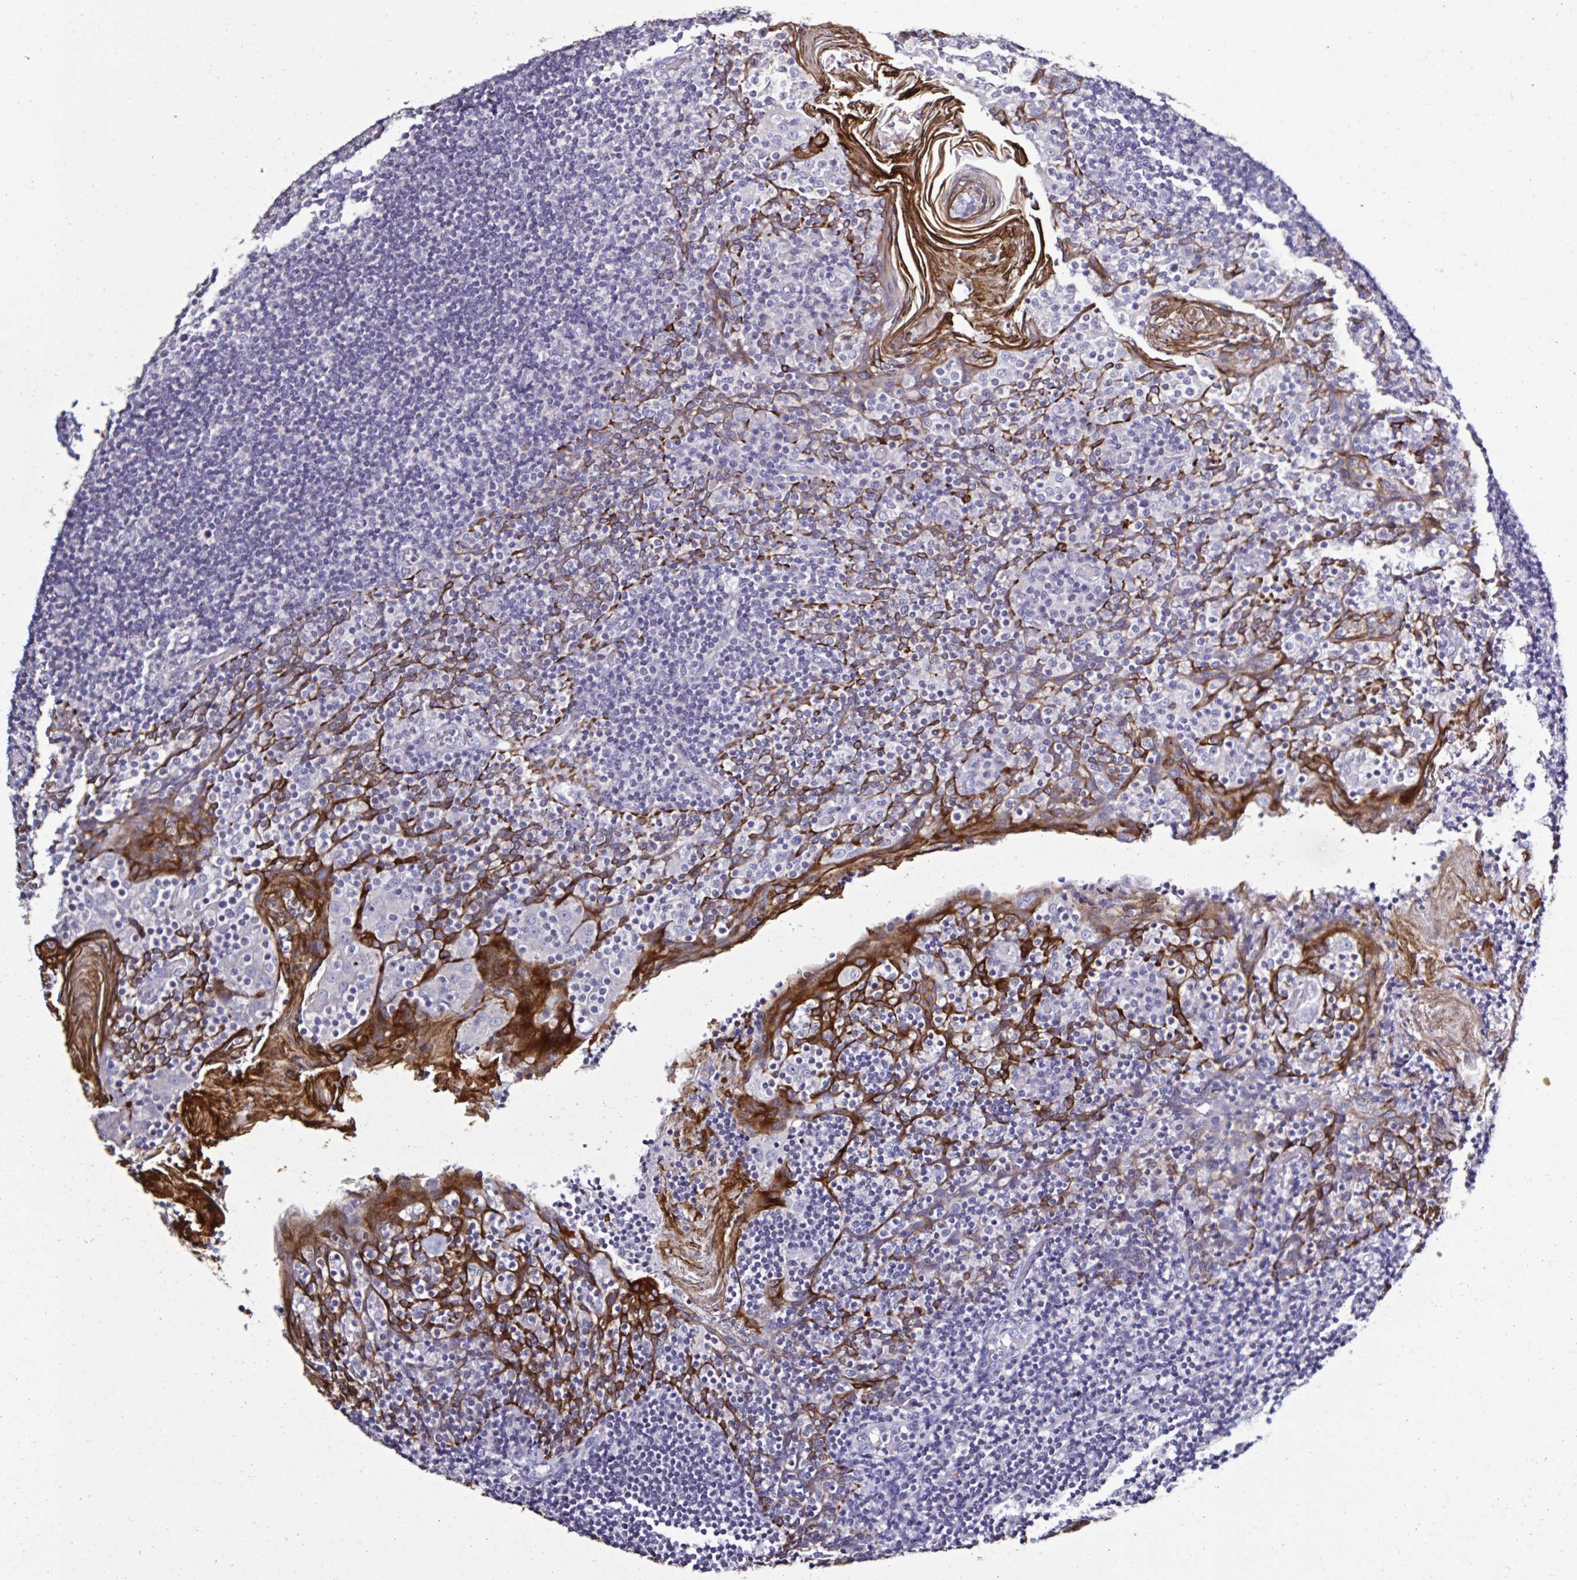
{"staining": {"intensity": "negative", "quantity": "none", "location": "none"}, "tissue": "tonsil", "cell_type": "Germinal center cells", "image_type": "normal", "snomed": [{"axis": "morphology", "description": "Normal tissue, NOS"}, {"axis": "topography", "description": "Tonsil"}], "caption": "Immunohistochemistry histopathology image of unremarkable tonsil stained for a protein (brown), which reveals no staining in germinal center cells.", "gene": "PLA2G4E", "patient": {"sex": "female", "age": 10}}